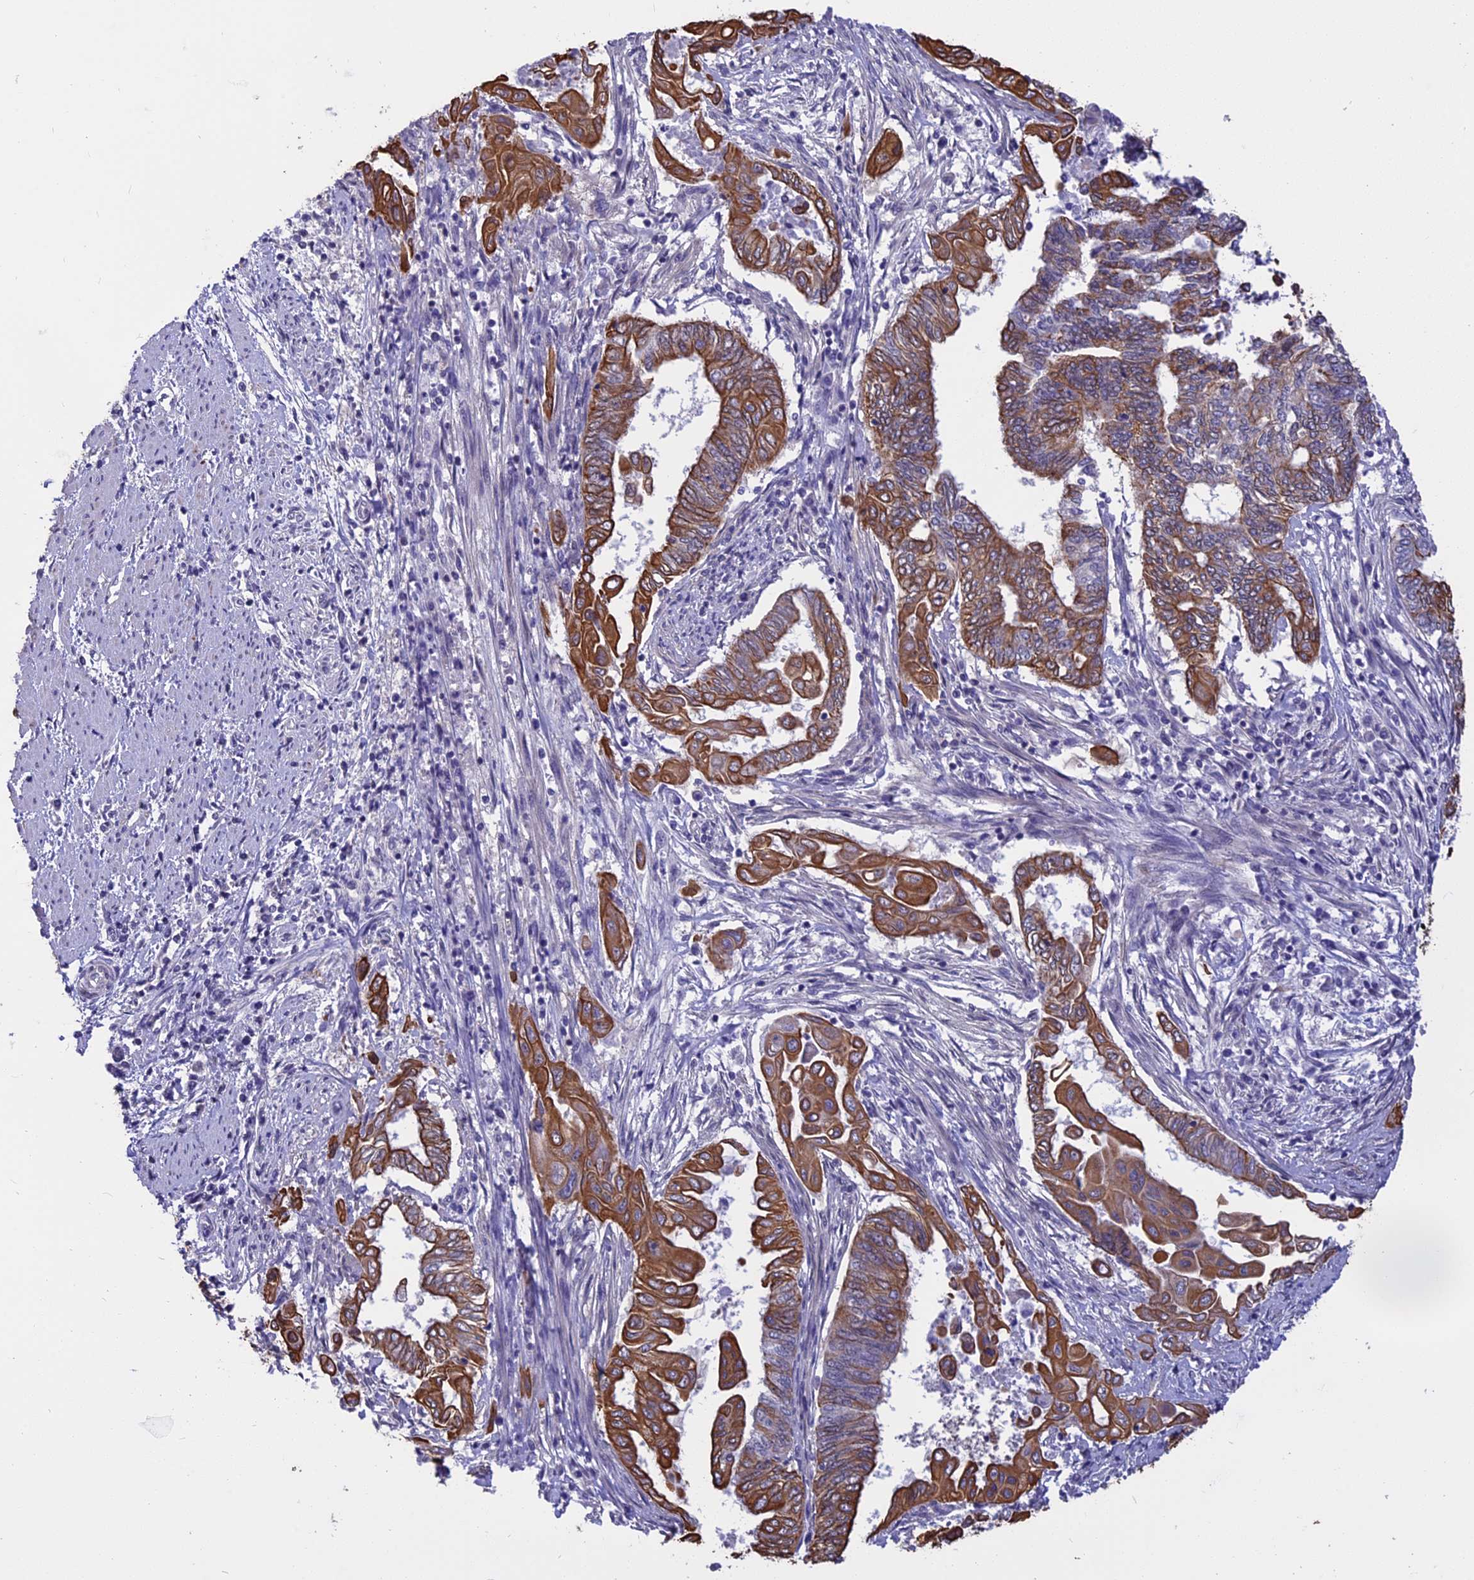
{"staining": {"intensity": "strong", "quantity": ">75%", "location": "cytoplasmic/membranous"}, "tissue": "endometrial cancer", "cell_type": "Tumor cells", "image_type": "cancer", "snomed": [{"axis": "morphology", "description": "Adenocarcinoma, NOS"}, {"axis": "topography", "description": "Uterus"}, {"axis": "topography", "description": "Endometrium"}], "caption": "Strong cytoplasmic/membranous expression is identified in approximately >75% of tumor cells in endometrial adenocarcinoma. The staining was performed using DAB to visualize the protein expression in brown, while the nuclei were stained in blue with hematoxylin (Magnification: 20x).", "gene": "STUB1", "patient": {"sex": "female", "age": 70}}